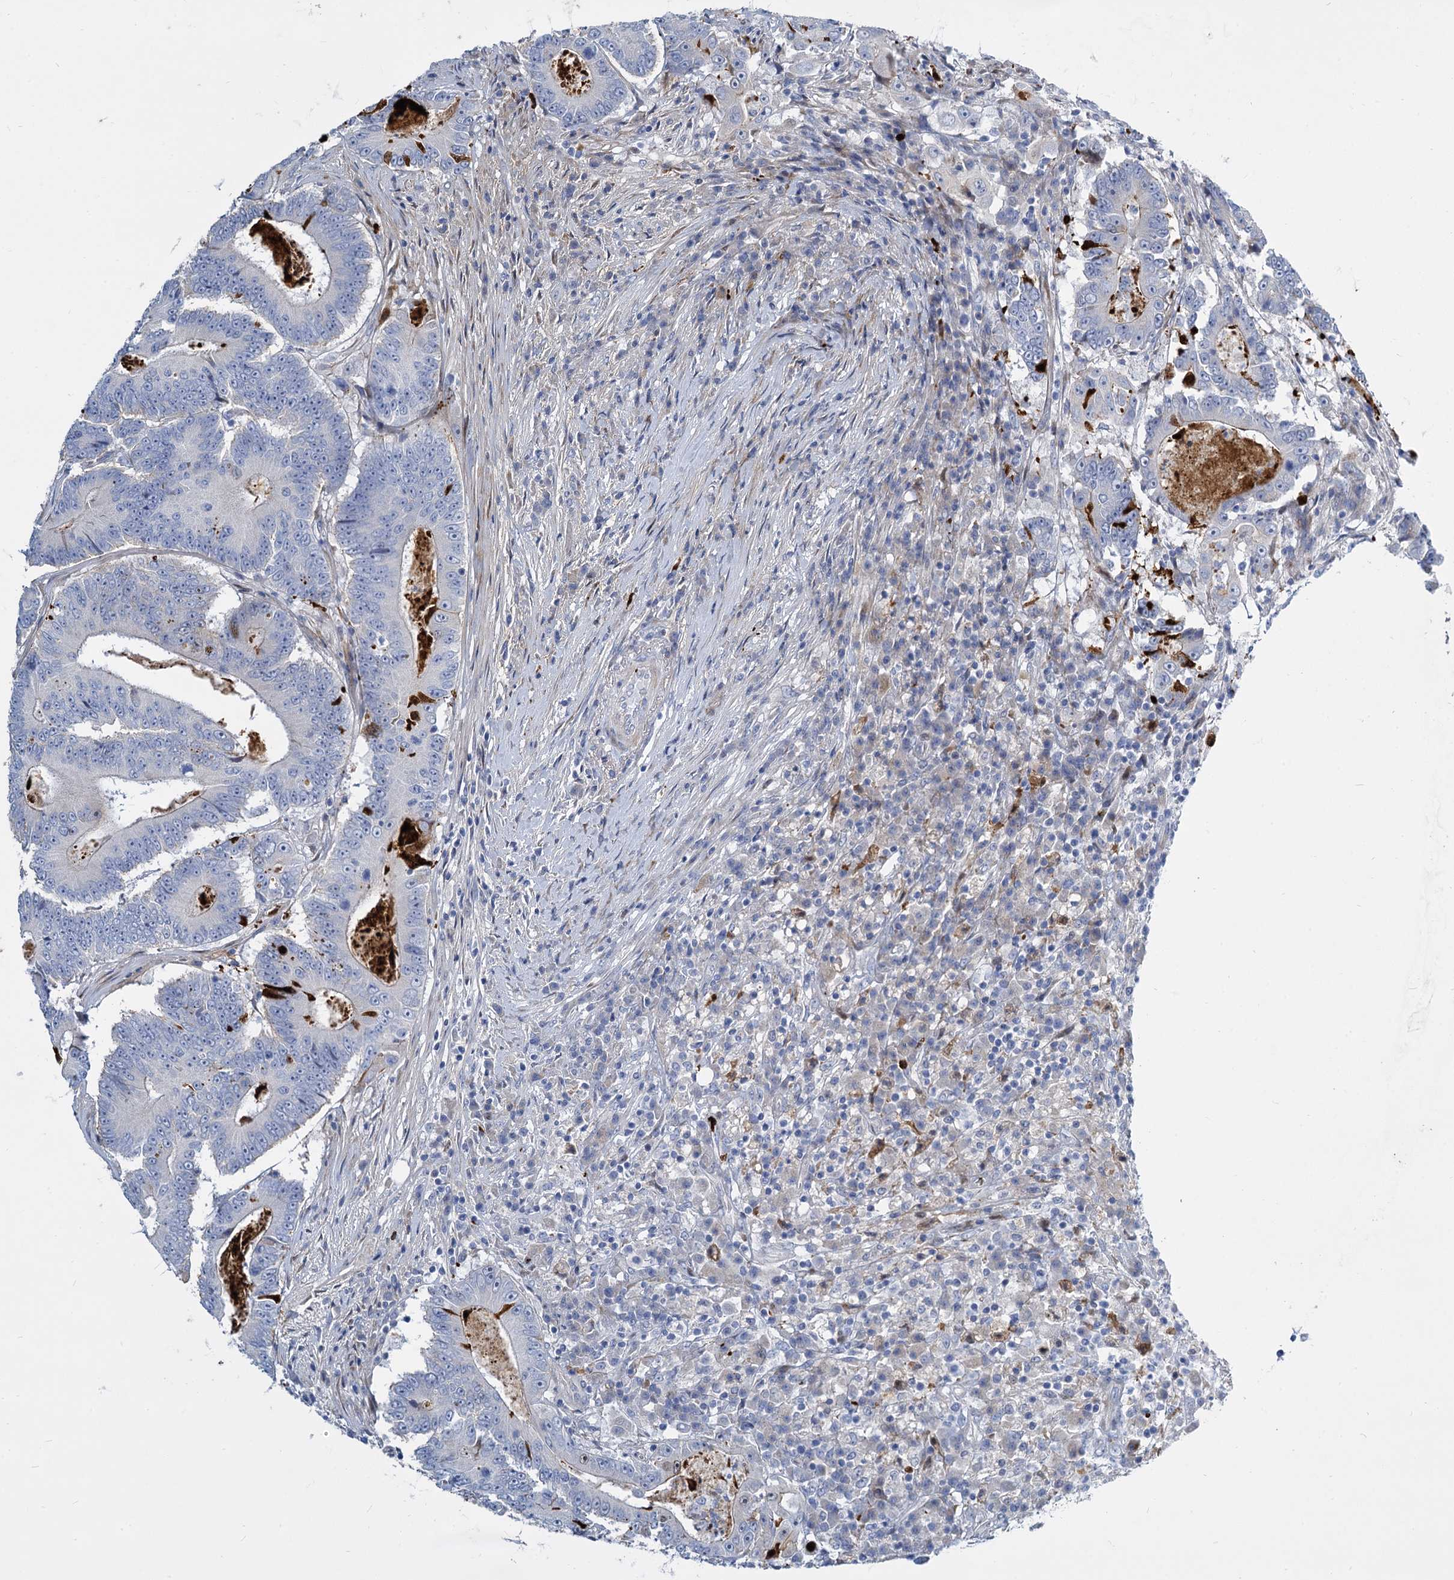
{"staining": {"intensity": "negative", "quantity": "none", "location": "none"}, "tissue": "colorectal cancer", "cell_type": "Tumor cells", "image_type": "cancer", "snomed": [{"axis": "morphology", "description": "Adenocarcinoma, NOS"}, {"axis": "topography", "description": "Colon"}], "caption": "High magnification brightfield microscopy of colorectal cancer stained with DAB (3,3'-diaminobenzidine) (brown) and counterstained with hematoxylin (blue): tumor cells show no significant expression.", "gene": "TRIM77", "patient": {"sex": "male", "age": 83}}